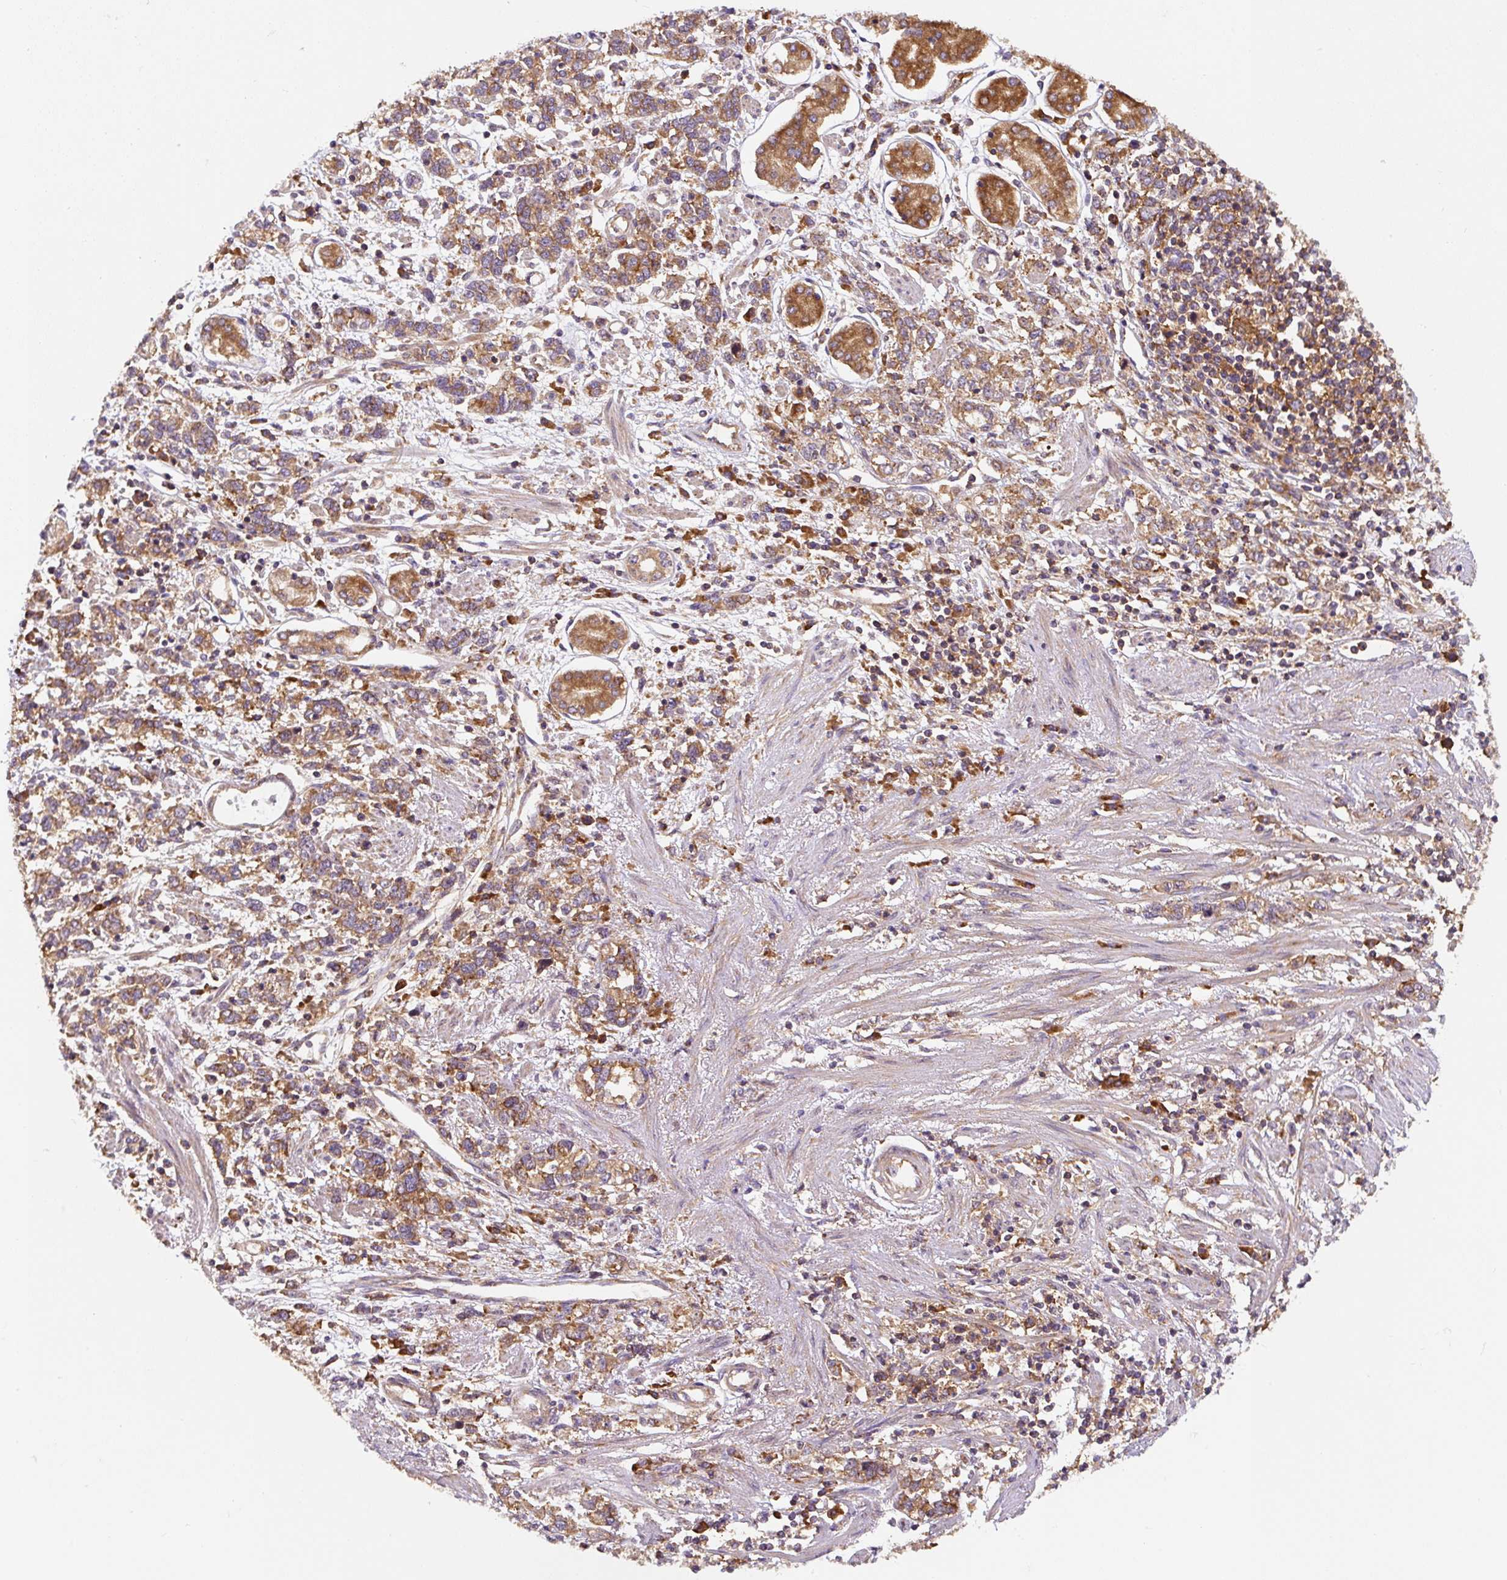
{"staining": {"intensity": "moderate", "quantity": ">75%", "location": "cytoplasmic/membranous"}, "tissue": "stomach cancer", "cell_type": "Tumor cells", "image_type": "cancer", "snomed": [{"axis": "morphology", "description": "Adenocarcinoma, NOS"}, {"axis": "topography", "description": "Stomach"}], "caption": "IHC of human stomach cancer exhibits medium levels of moderate cytoplasmic/membranous expression in about >75% of tumor cells.", "gene": "EIF2S2", "patient": {"sex": "female", "age": 76}}